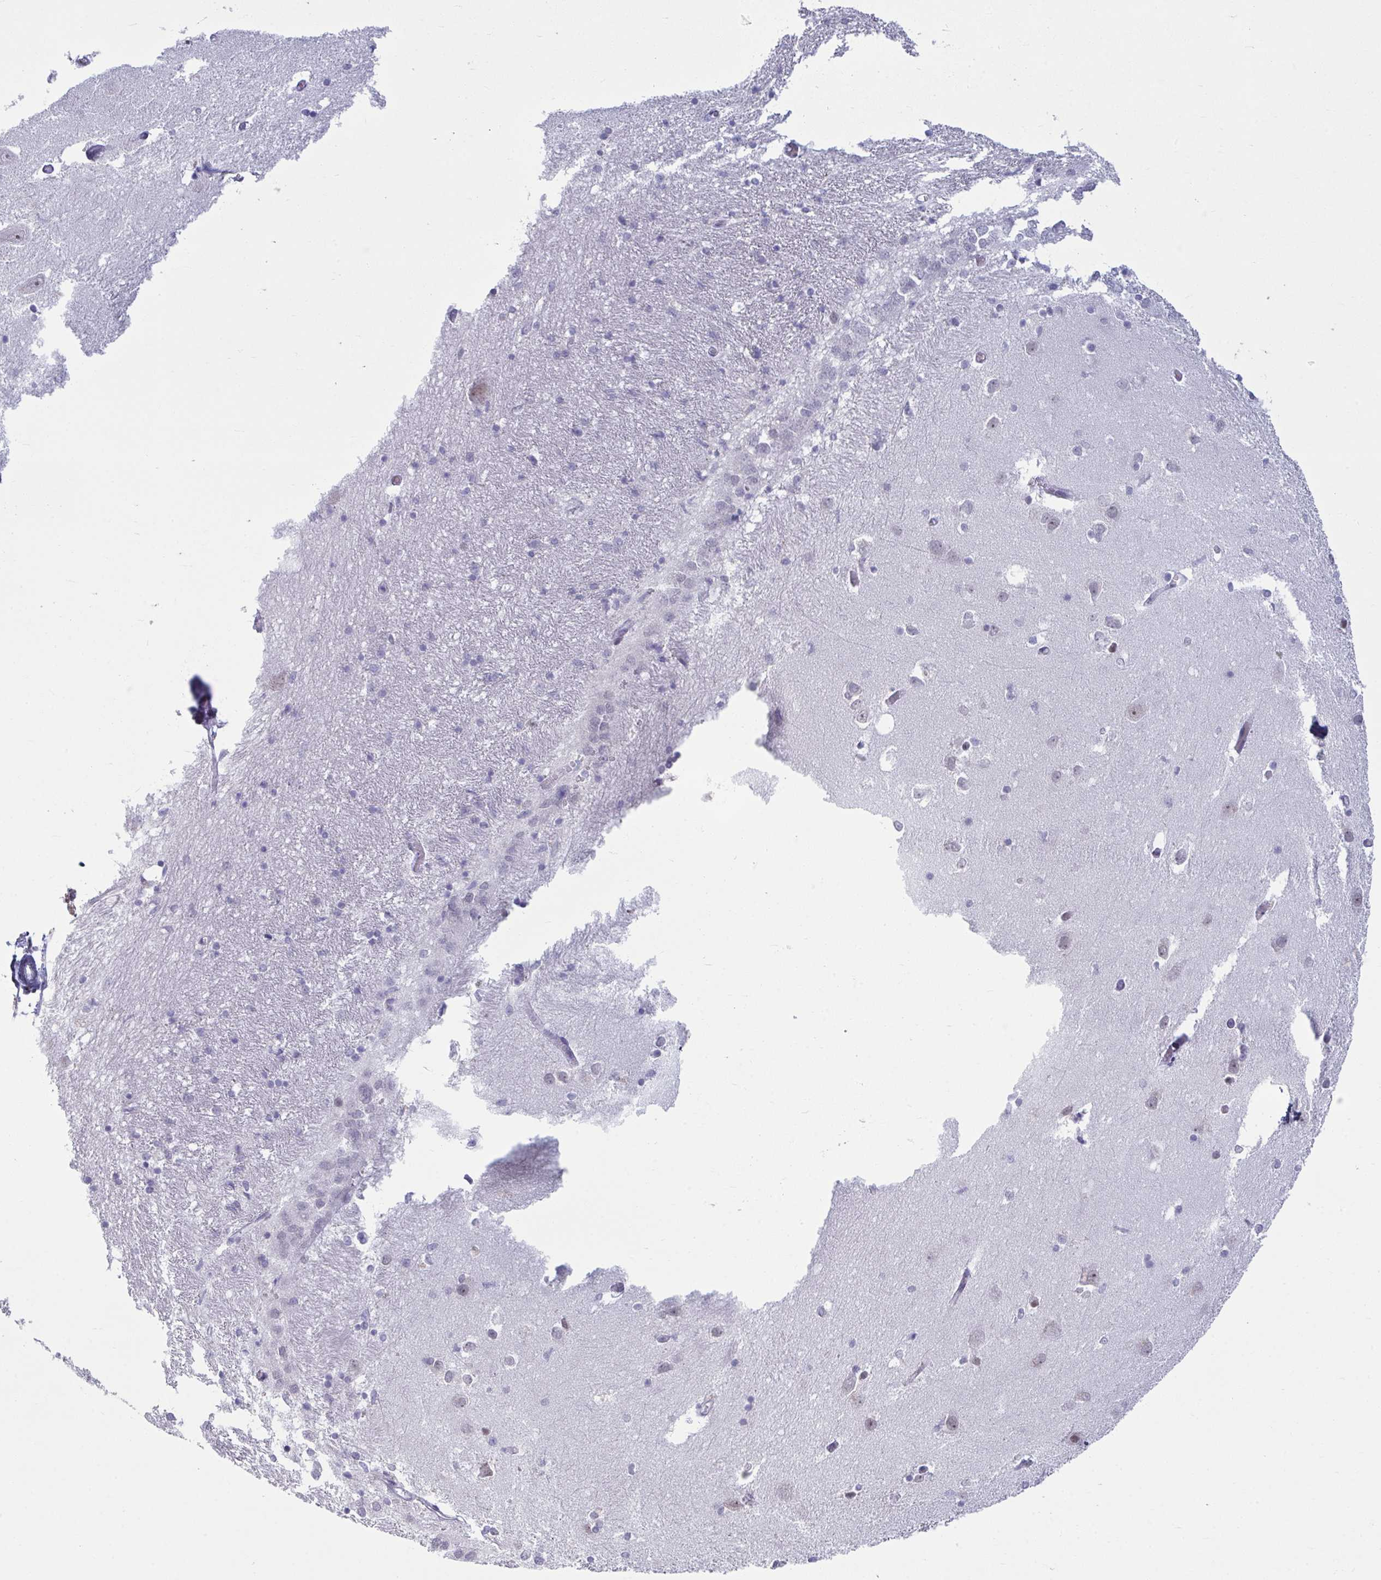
{"staining": {"intensity": "negative", "quantity": "none", "location": "none"}, "tissue": "caudate", "cell_type": "Glial cells", "image_type": "normal", "snomed": [{"axis": "morphology", "description": "Normal tissue, NOS"}, {"axis": "topography", "description": "Lateral ventricle wall"}, {"axis": "topography", "description": "Hippocampus"}], "caption": "Unremarkable caudate was stained to show a protein in brown. There is no significant staining in glial cells. (Immunohistochemistry, brightfield microscopy, high magnification).", "gene": "RNASEH1", "patient": {"sex": "female", "age": 63}}